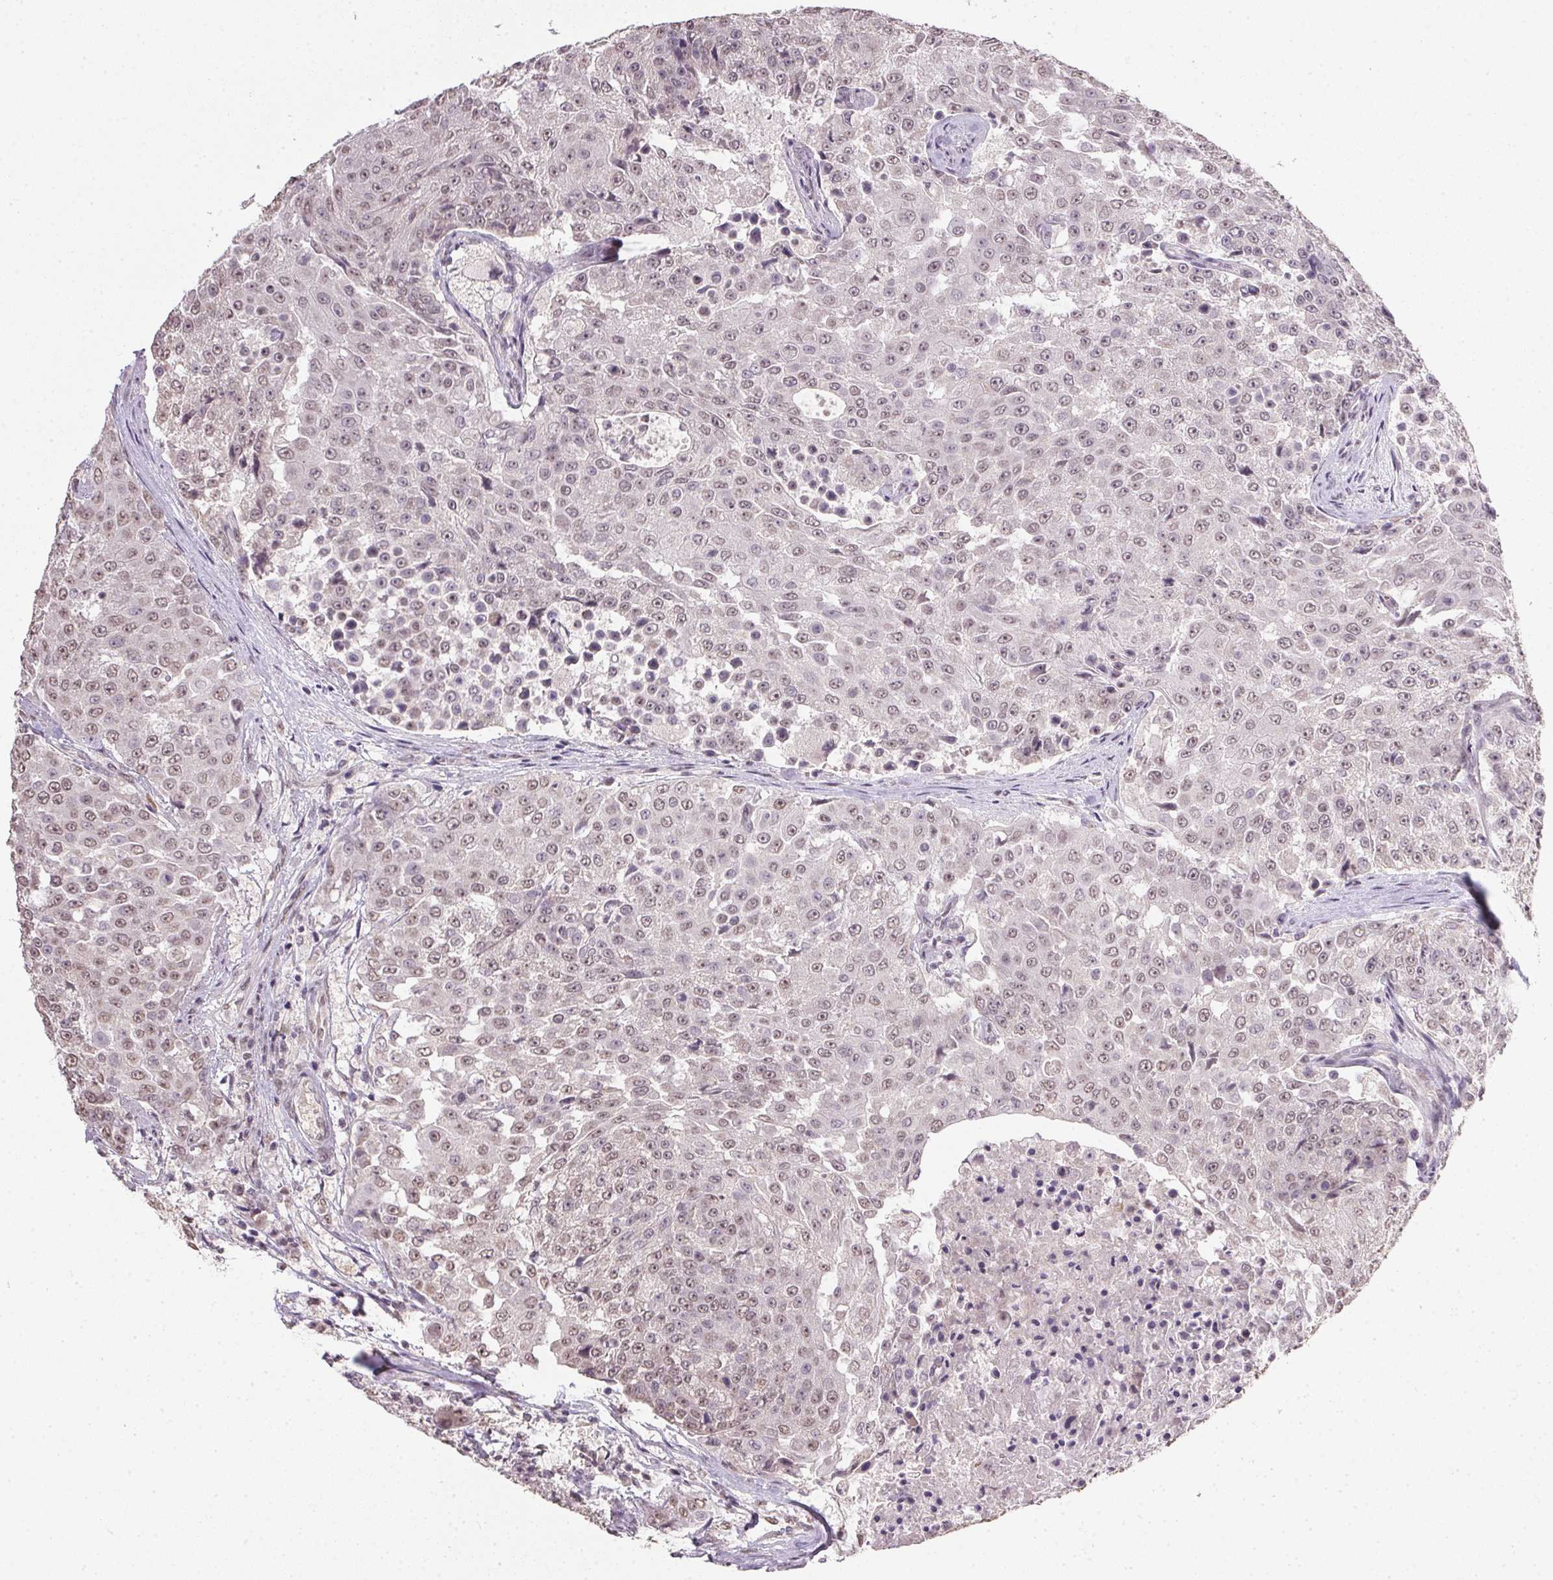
{"staining": {"intensity": "weak", "quantity": "25%-75%", "location": "nuclear"}, "tissue": "urothelial cancer", "cell_type": "Tumor cells", "image_type": "cancer", "snomed": [{"axis": "morphology", "description": "Urothelial carcinoma, High grade"}, {"axis": "topography", "description": "Urinary bladder"}], "caption": "IHC of human urothelial carcinoma (high-grade) demonstrates low levels of weak nuclear positivity in about 25%-75% of tumor cells.", "gene": "PPP4R4", "patient": {"sex": "female", "age": 63}}